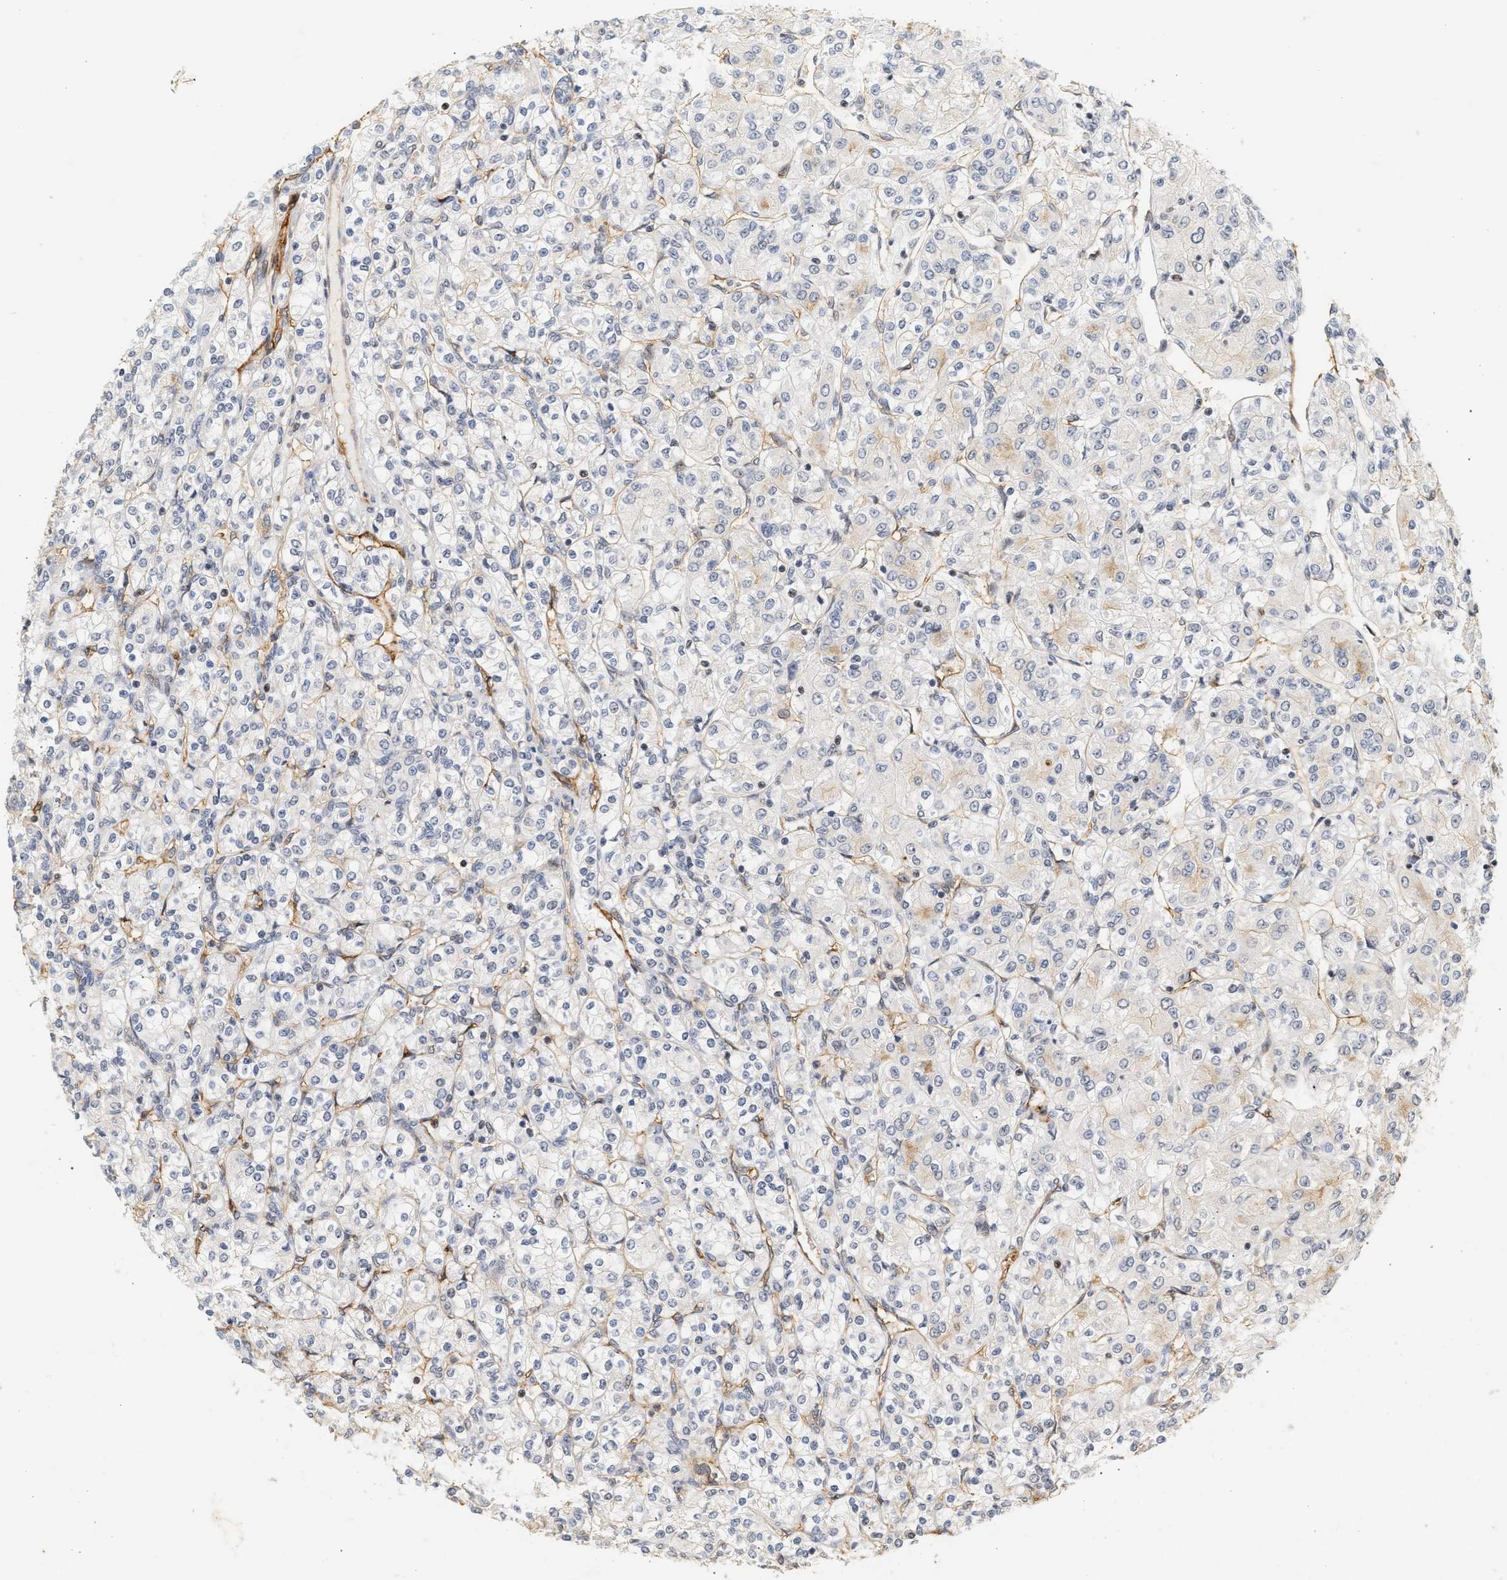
{"staining": {"intensity": "negative", "quantity": "none", "location": "none"}, "tissue": "renal cancer", "cell_type": "Tumor cells", "image_type": "cancer", "snomed": [{"axis": "morphology", "description": "Adenocarcinoma, NOS"}, {"axis": "topography", "description": "Kidney"}], "caption": "The histopathology image exhibits no staining of tumor cells in renal adenocarcinoma.", "gene": "PLXND1", "patient": {"sex": "male", "age": 77}}